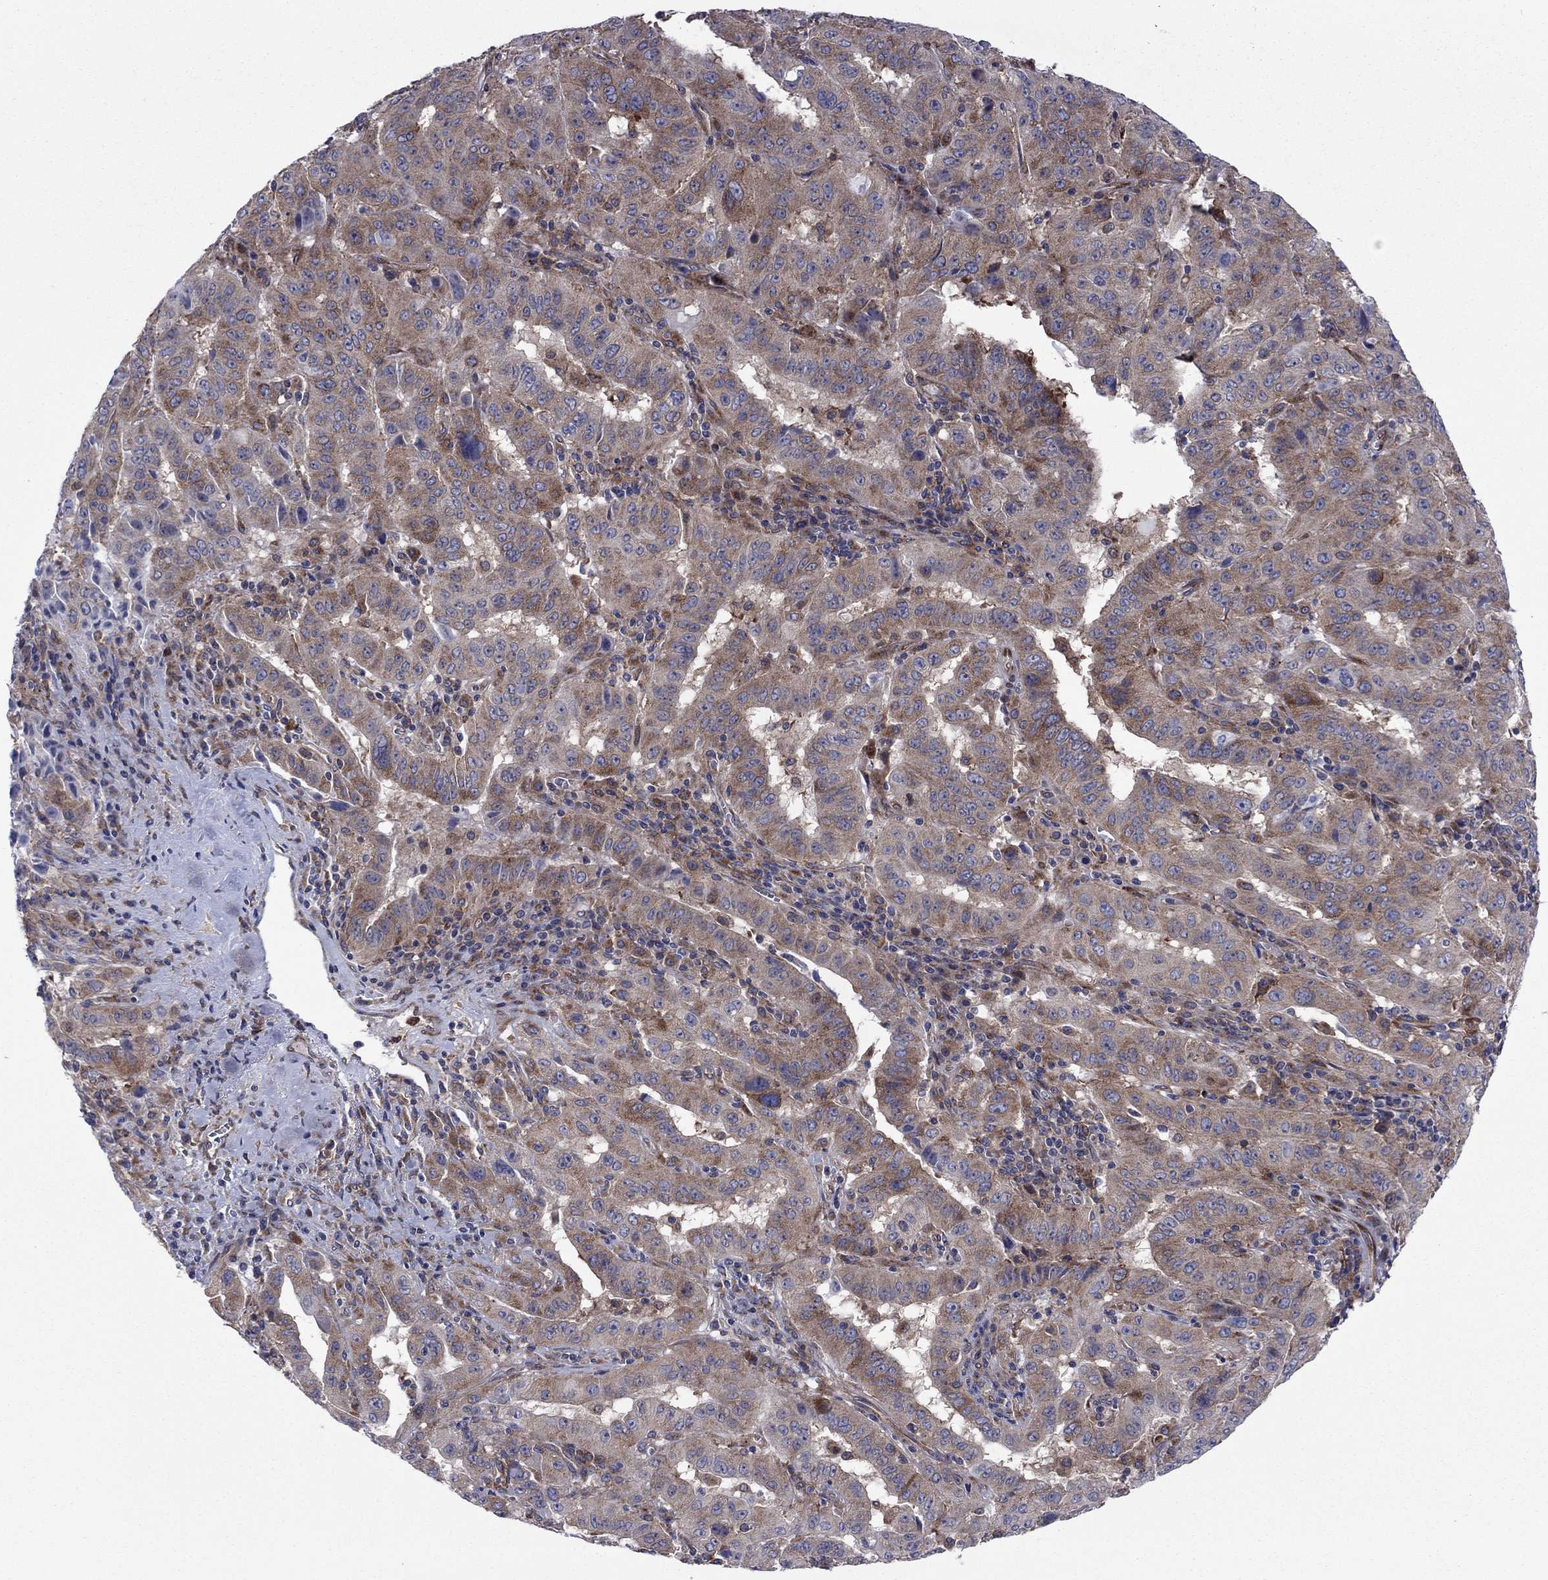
{"staining": {"intensity": "moderate", "quantity": ">75%", "location": "cytoplasmic/membranous"}, "tissue": "pancreatic cancer", "cell_type": "Tumor cells", "image_type": "cancer", "snomed": [{"axis": "morphology", "description": "Adenocarcinoma, NOS"}, {"axis": "topography", "description": "Pancreas"}], "caption": "There is medium levels of moderate cytoplasmic/membranous positivity in tumor cells of adenocarcinoma (pancreatic), as demonstrated by immunohistochemical staining (brown color).", "gene": "GPR155", "patient": {"sex": "male", "age": 63}}